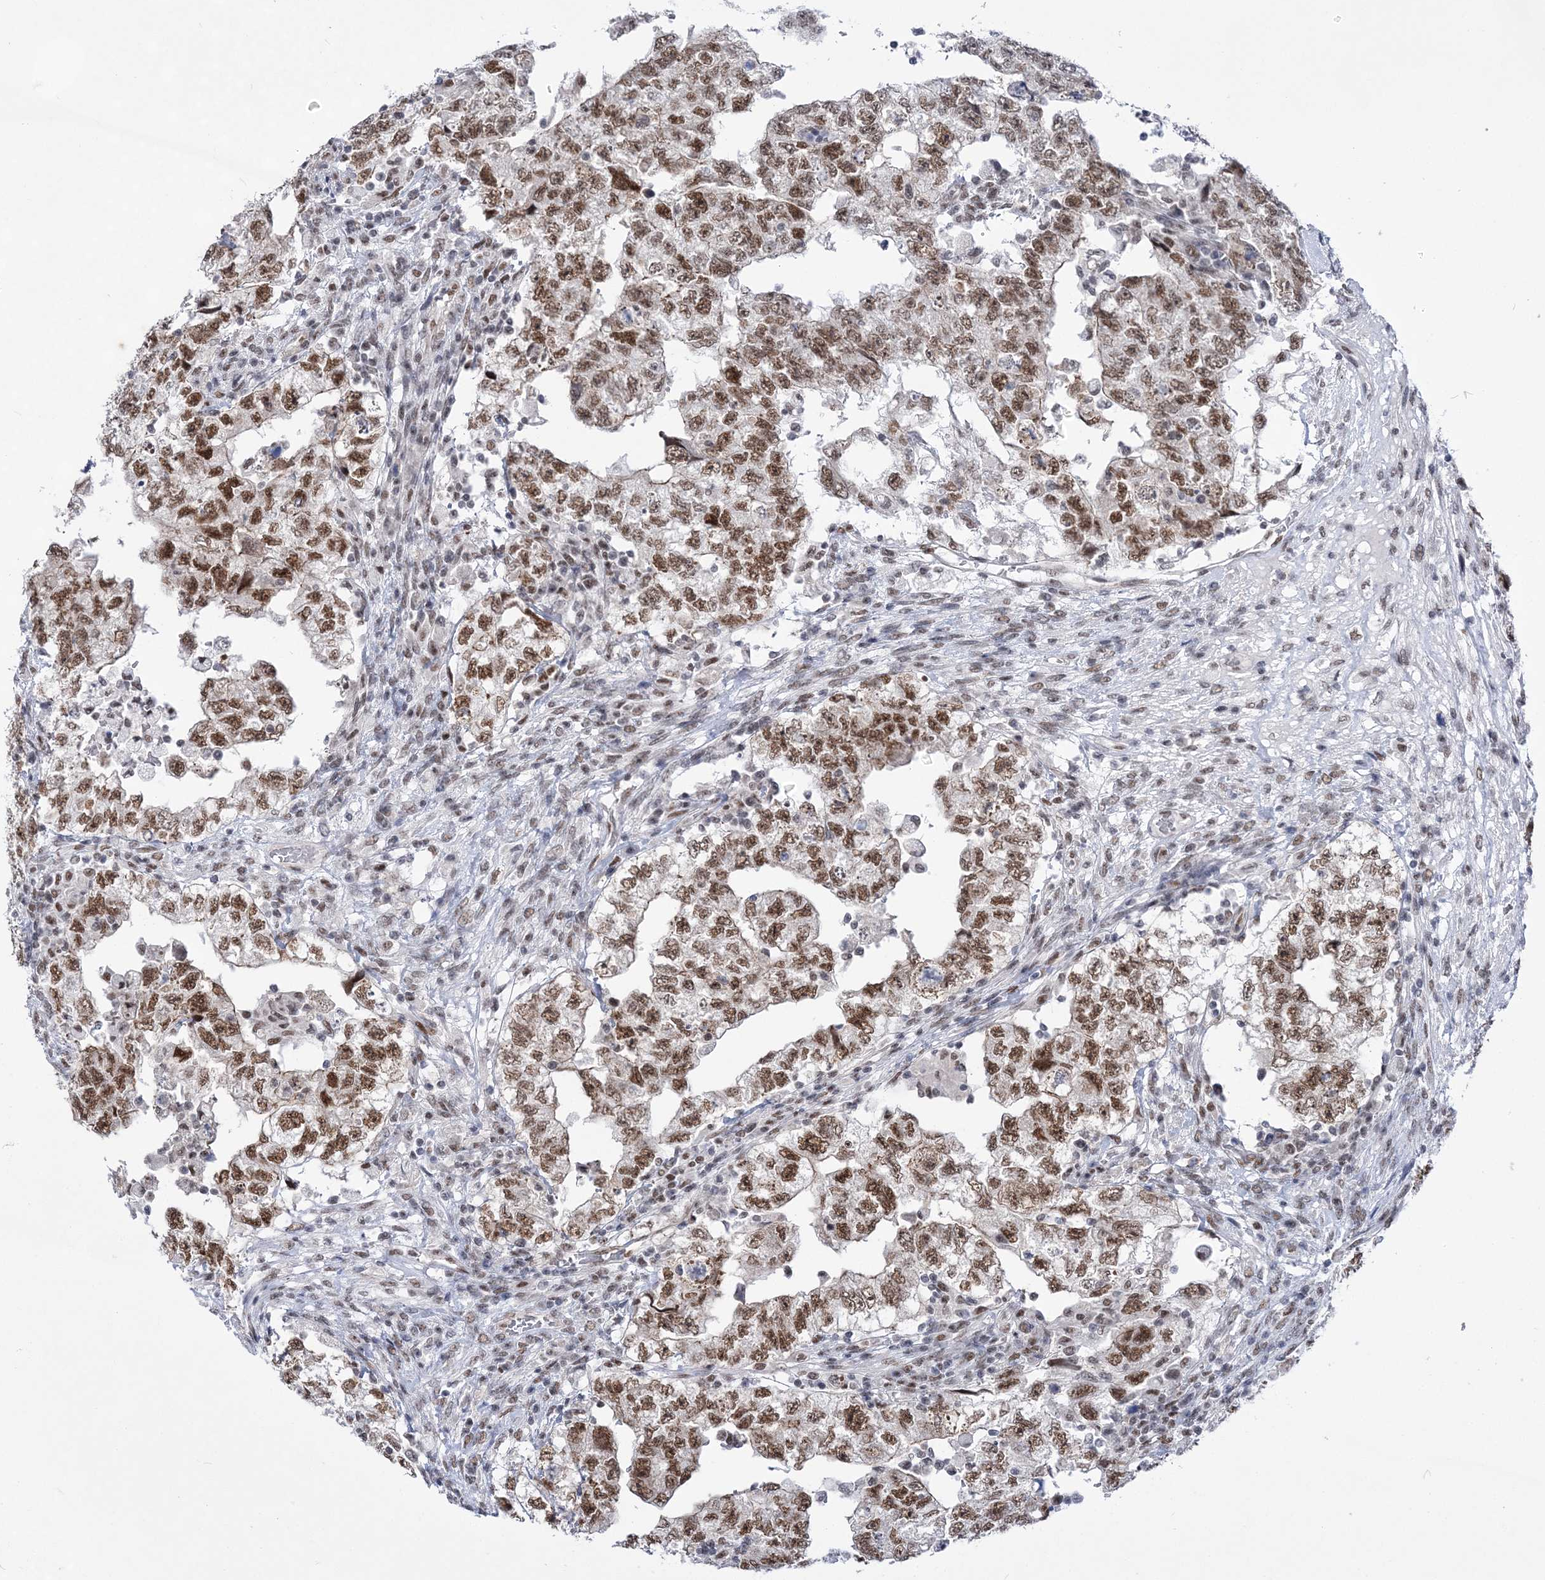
{"staining": {"intensity": "strong", "quantity": ">75%", "location": "nuclear"}, "tissue": "testis cancer", "cell_type": "Tumor cells", "image_type": "cancer", "snomed": [{"axis": "morphology", "description": "Carcinoma, Embryonal, NOS"}, {"axis": "topography", "description": "Testis"}], "caption": "Approximately >75% of tumor cells in human testis cancer display strong nuclear protein staining as visualized by brown immunohistochemical staining.", "gene": "NSUN2", "patient": {"sex": "male", "age": 36}}